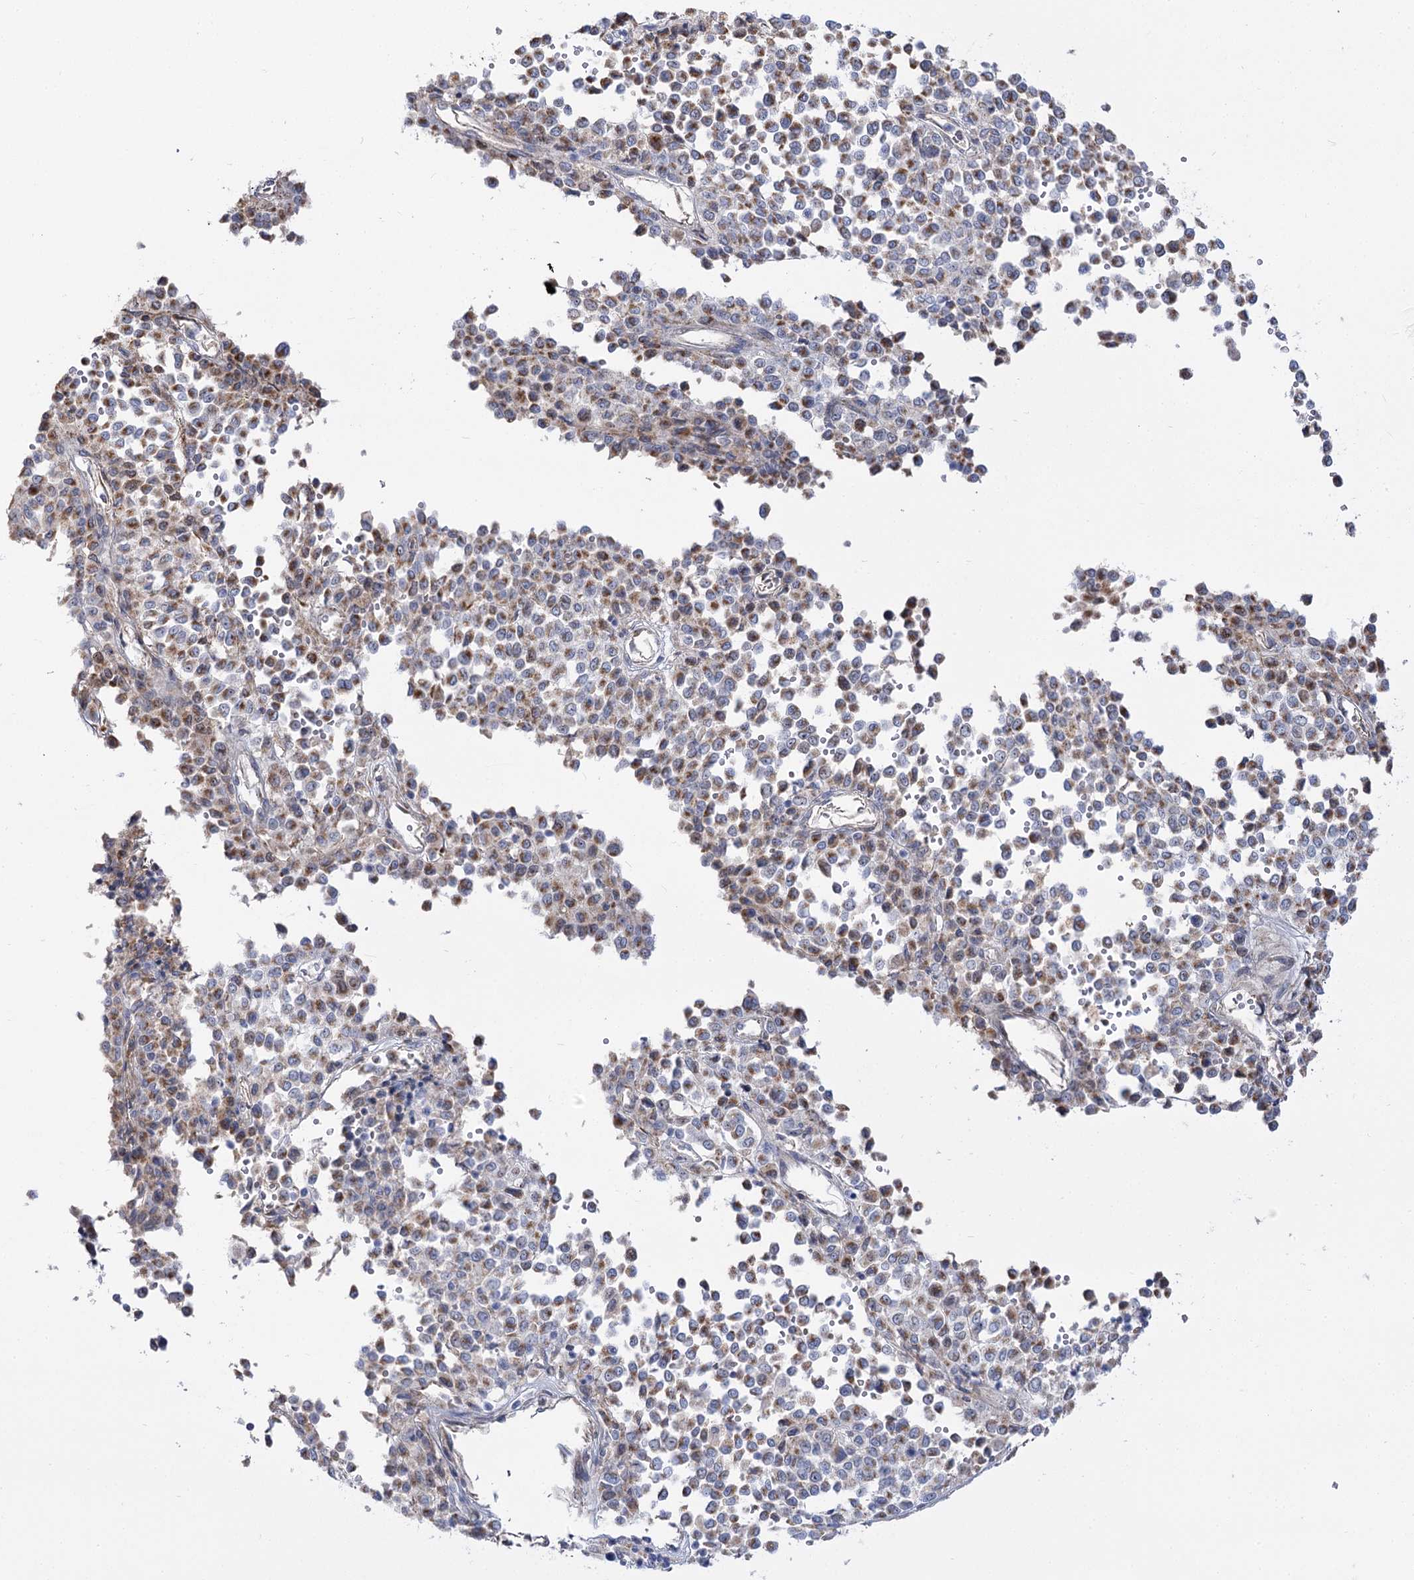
{"staining": {"intensity": "moderate", "quantity": ">75%", "location": "cytoplasmic/membranous"}, "tissue": "melanoma", "cell_type": "Tumor cells", "image_type": "cancer", "snomed": [{"axis": "morphology", "description": "Malignant melanoma, Metastatic site"}, {"axis": "topography", "description": "Pancreas"}], "caption": "This image demonstrates IHC staining of human melanoma, with medium moderate cytoplasmic/membranous staining in approximately >75% of tumor cells.", "gene": "SUOX", "patient": {"sex": "female", "age": 30}}